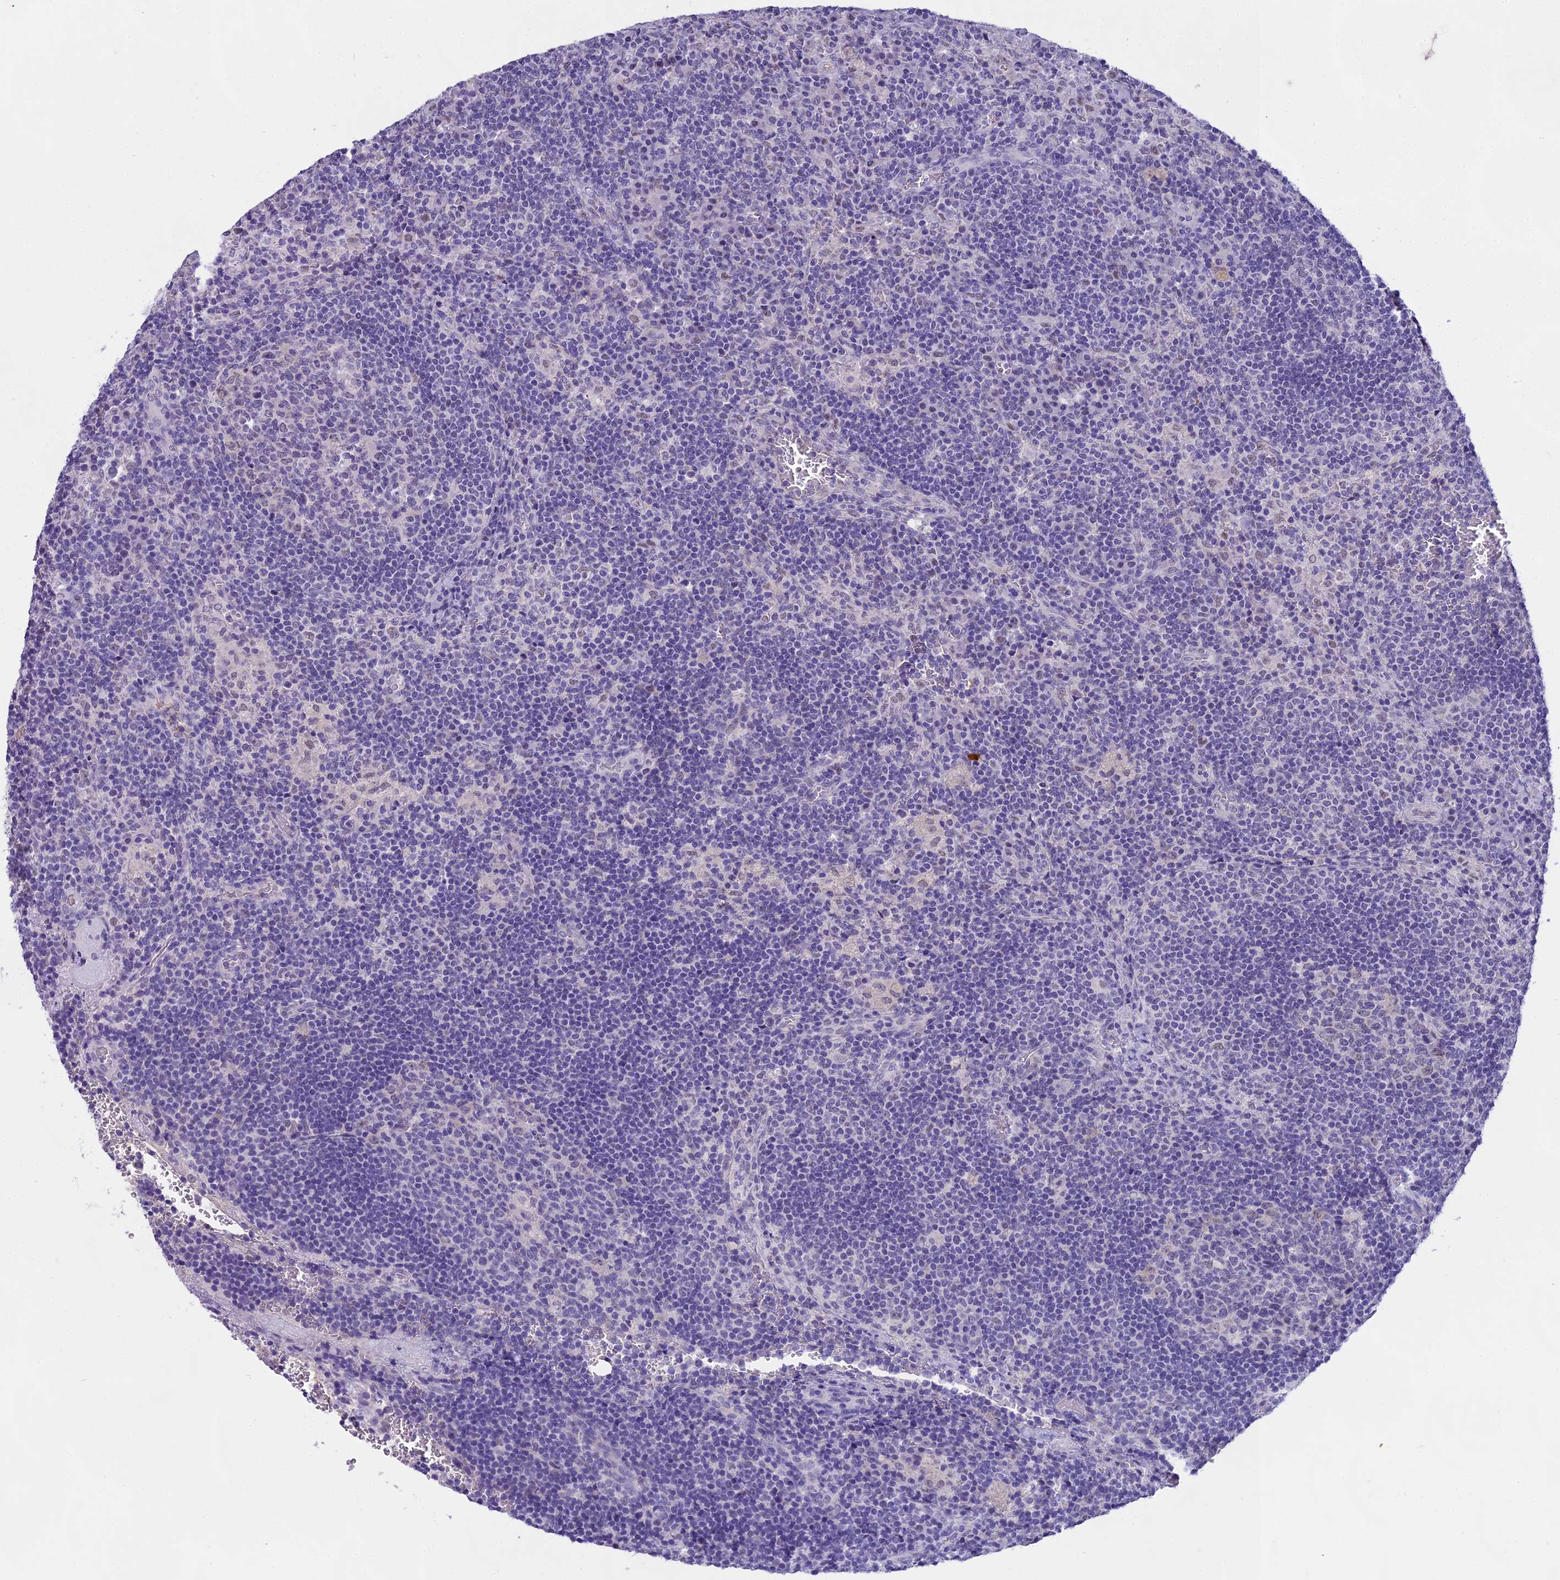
{"staining": {"intensity": "negative", "quantity": "none", "location": "none"}, "tissue": "lymph node", "cell_type": "Germinal center cells", "image_type": "normal", "snomed": [{"axis": "morphology", "description": "Normal tissue, NOS"}, {"axis": "topography", "description": "Lymph node"}], "caption": "Germinal center cells show no significant protein positivity in unremarkable lymph node. (Immunohistochemistry (ihc), brightfield microscopy, high magnification).", "gene": "MAT2A", "patient": {"sex": "male", "age": 58}}